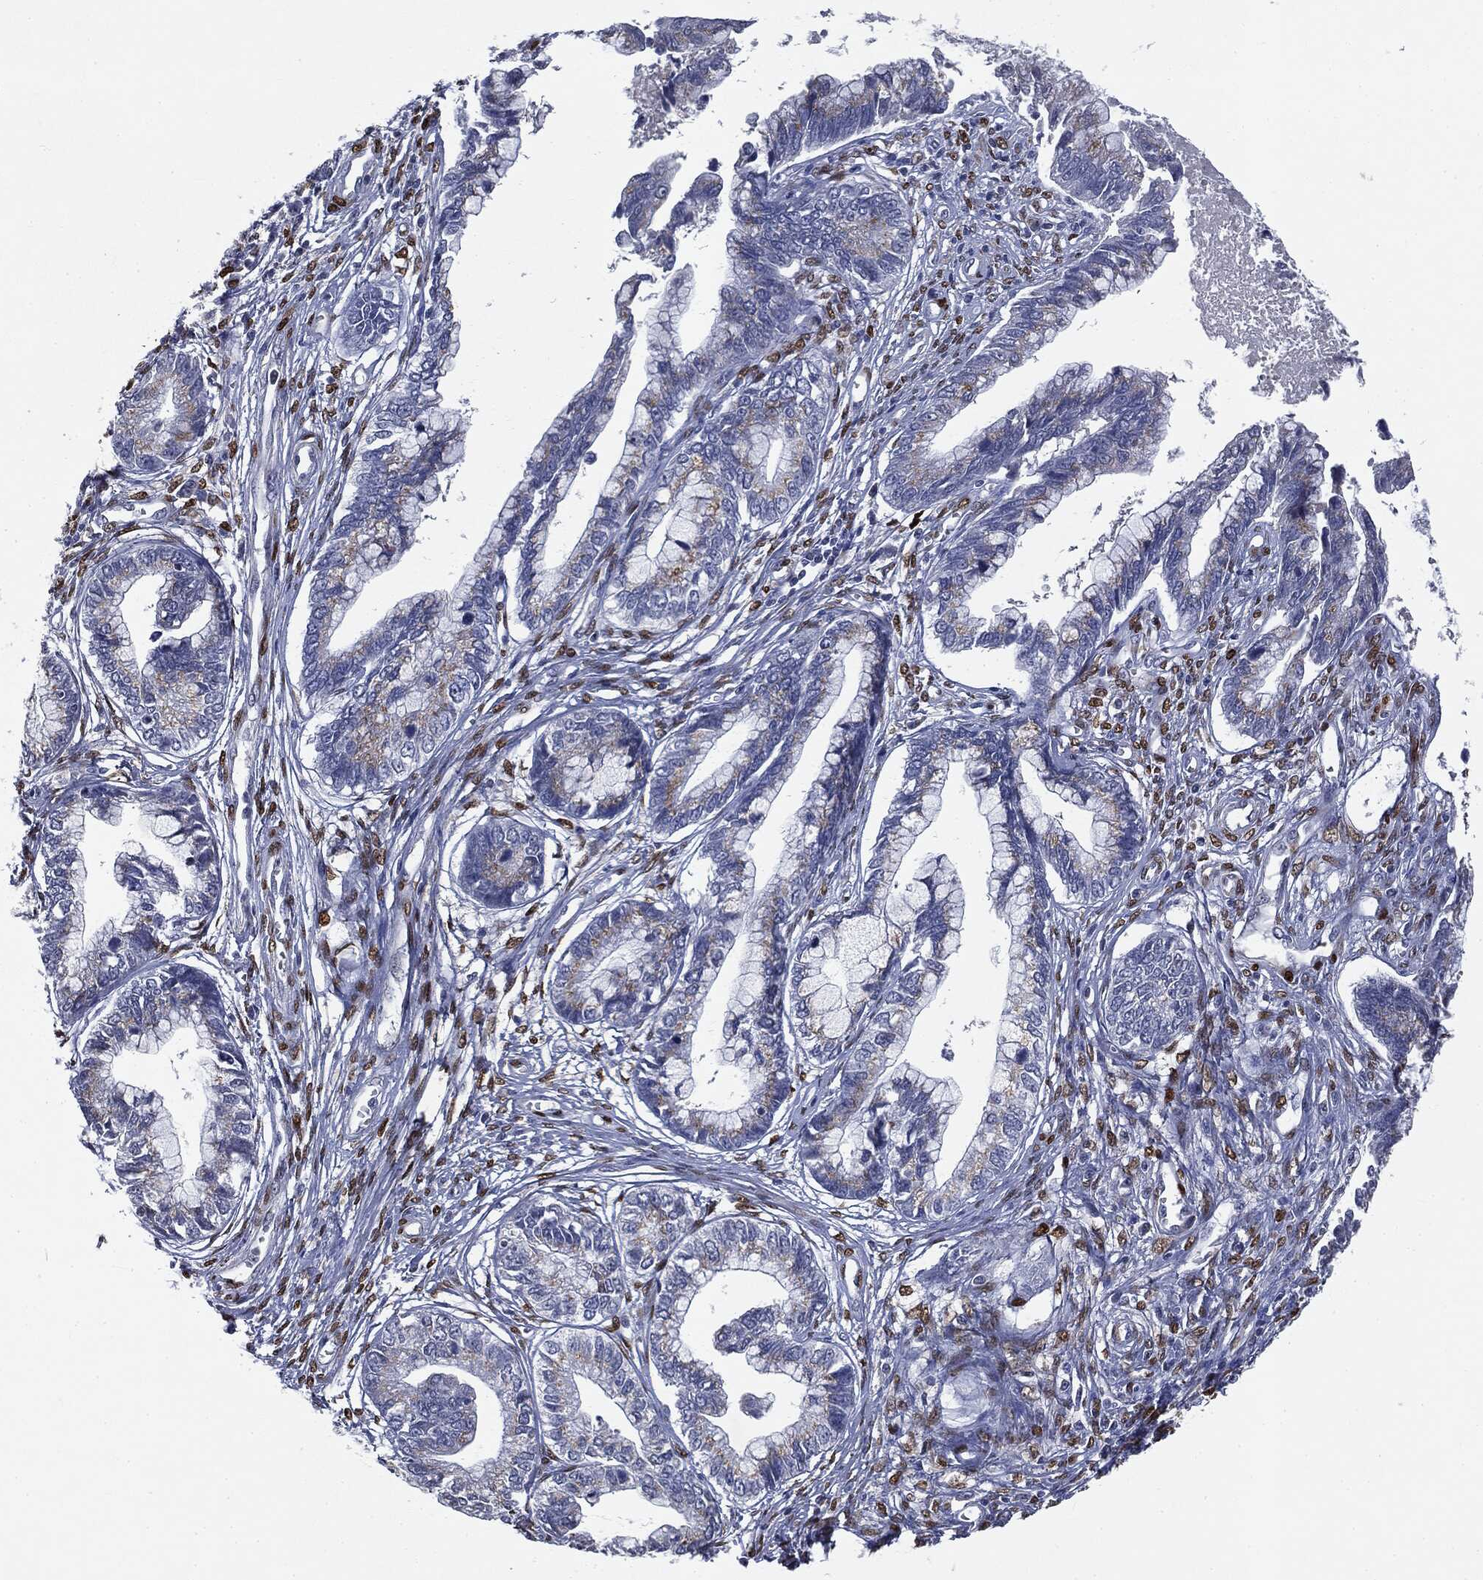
{"staining": {"intensity": "negative", "quantity": "none", "location": "none"}, "tissue": "cervical cancer", "cell_type": "Tumor cells", "image_type": "cancer", "snomed": [{"axis": "morphology", "description": "Adenocarcinoma, NOS"}, {"axis": "topography", "description": "Cervix"}], "caption": "High magnification brightfield microscopy of cervical cancer stained with DAB (brown) and counterstained with hematoxylin (blue): tumor cells show no significant positivity.", "gene": "CASD1", "patient": {"sex": "female", "age": 44}}